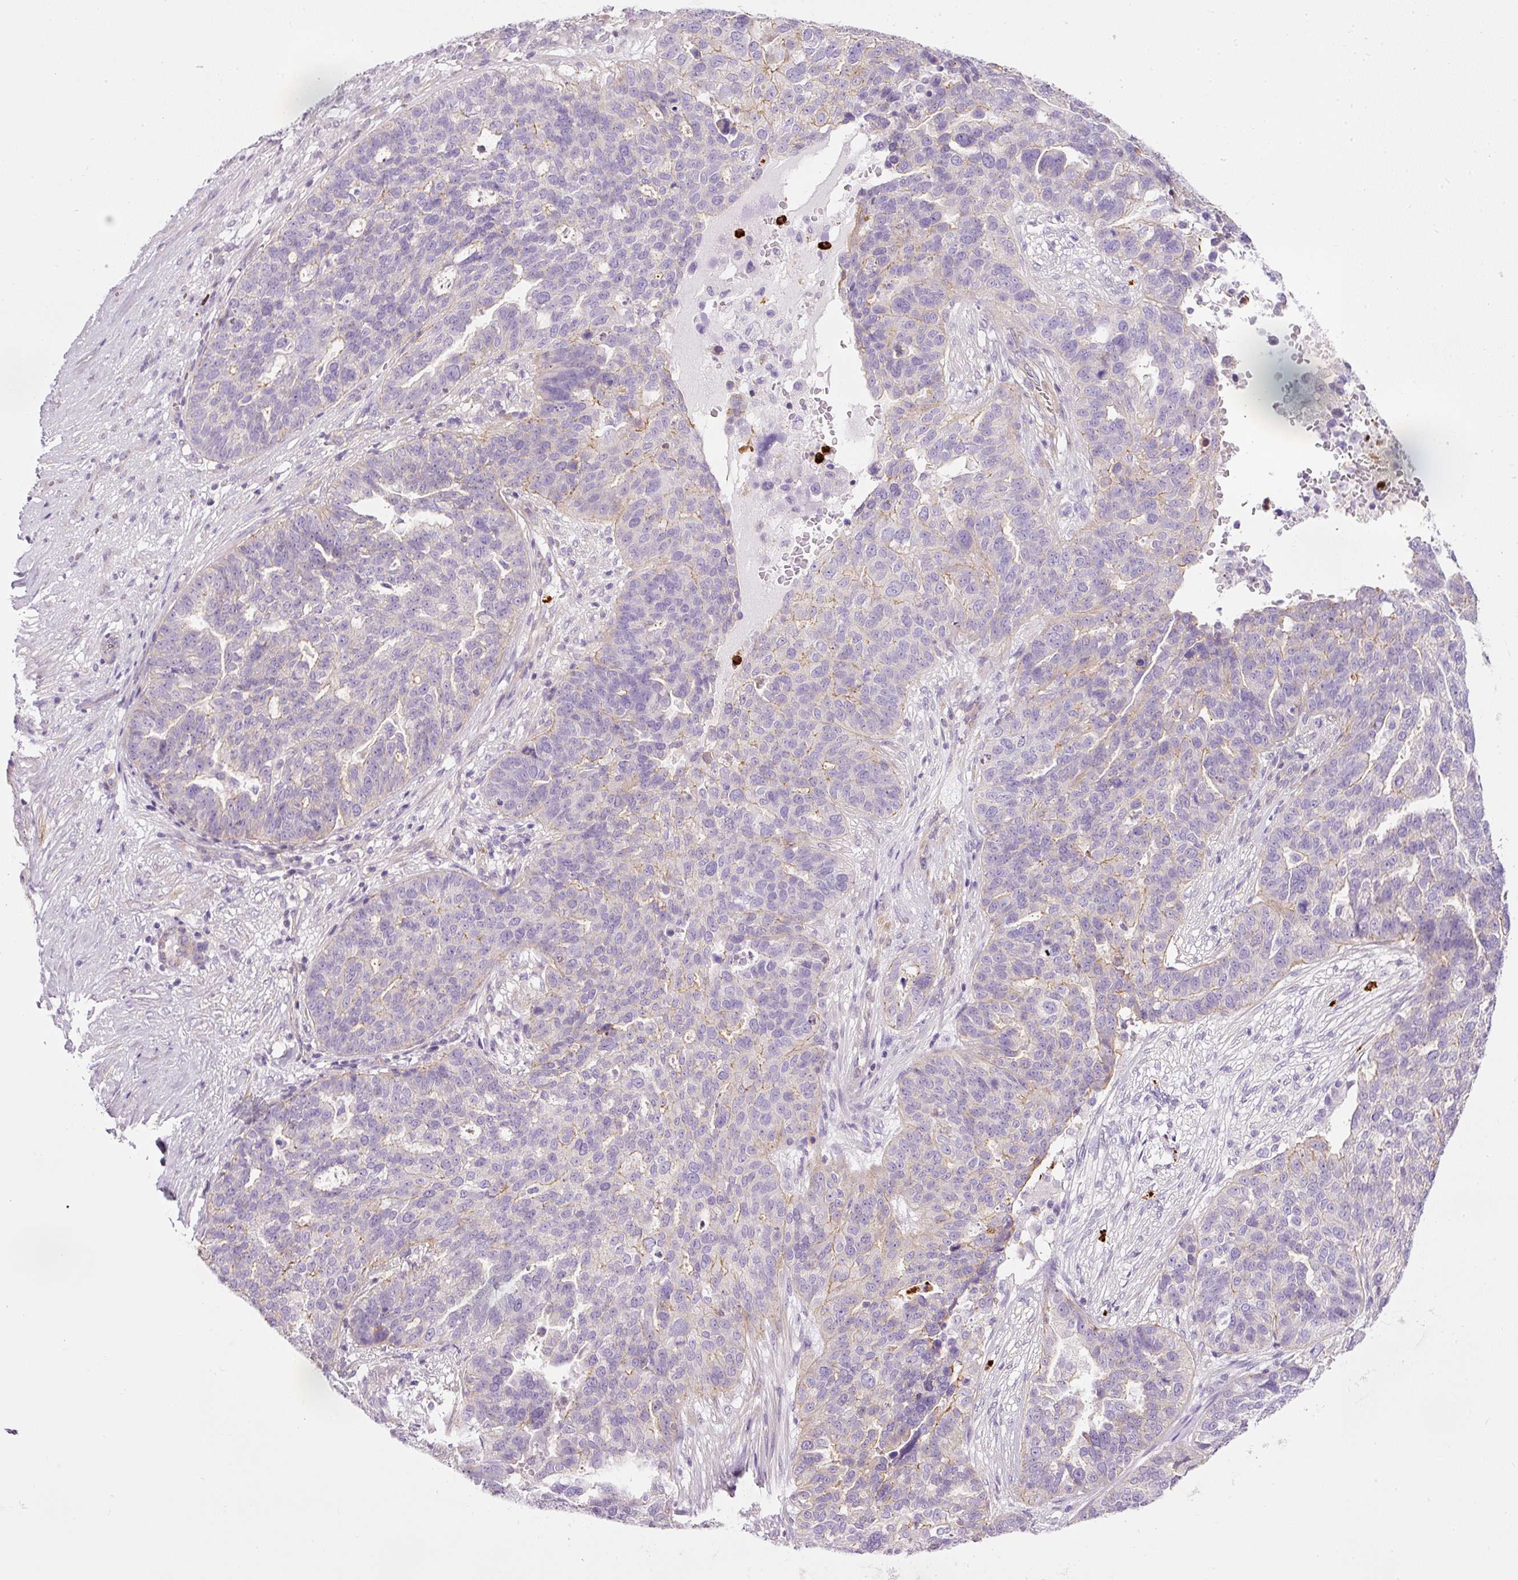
{"staining": {"intensity": "negative", "quantity": "none", "location": "none"}, "tissue": "ovarian cancer", "cell_type": "Tumor cells", "image_type": "cancer", "snomed": [{"axis": "morphology", "description": "Cystadenocarcinoma, serous, NOS"}, {"axis": "topography", "description": "Ovary"}], "caption": "Immunohistochemistry (IHC) of ovarian serous cystadenocarcinoma exhibits no staining in tumor cells.", "gene": "MAP3K3", "patient": {"sex": "female", "age": 59}}